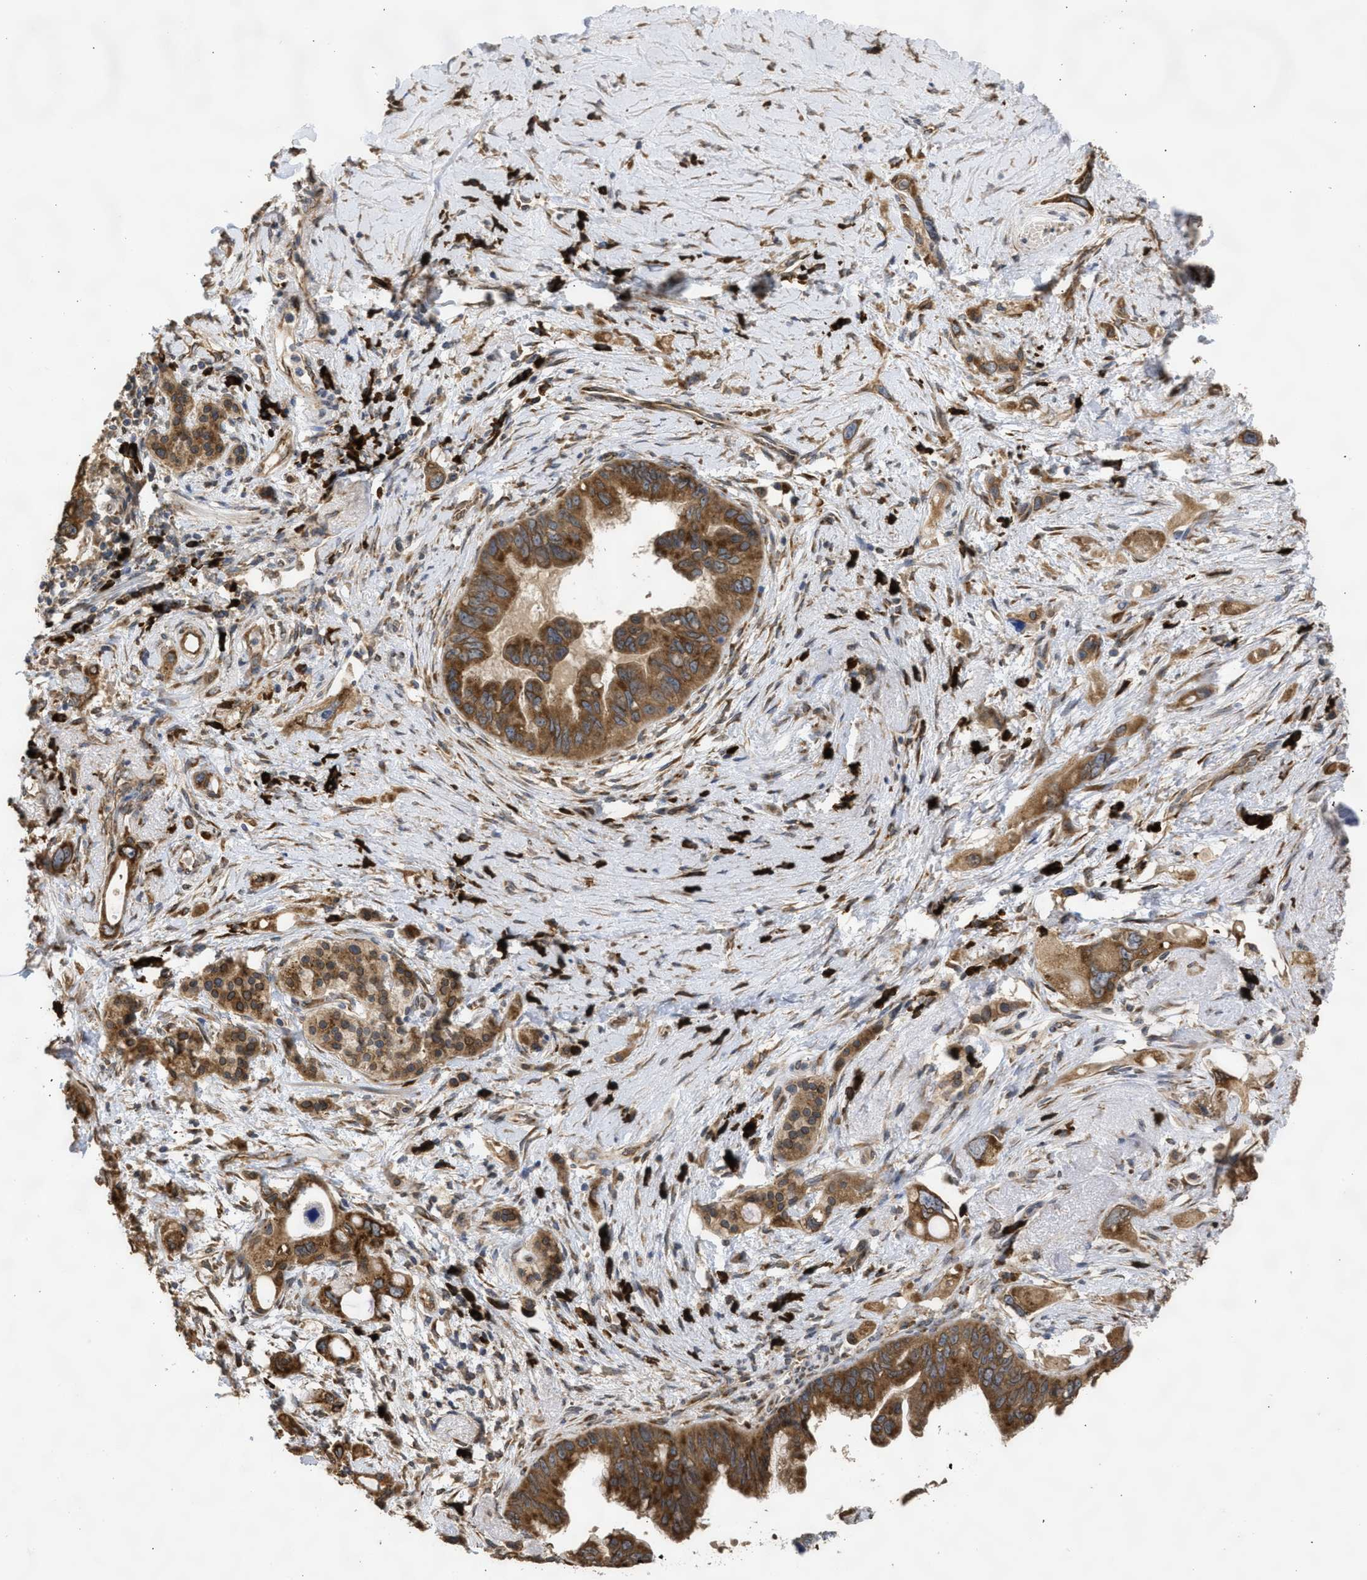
{"staining": {"intensity": "moderate", "quantity": ">75%", "location": "cytoplasmic/membranous"}, "tissue": "pancreatic cancer", "cell_type": "Tumor cells", "image_type": "cancer", "snomed": [{"axis": "morphology", "description": "Adenocarcinoma, NOS"}, {"axis": "topography", "description": "Pancreas"}], "caption": "IHC of adenocarcinoma (pancreatic) reveals medium levels of moderate cytoplasmic/membranous positivity in approximately >75% of tumor cells.", "gene": "DNAJC1", "patient": {"sex": "female", "age": 56}}